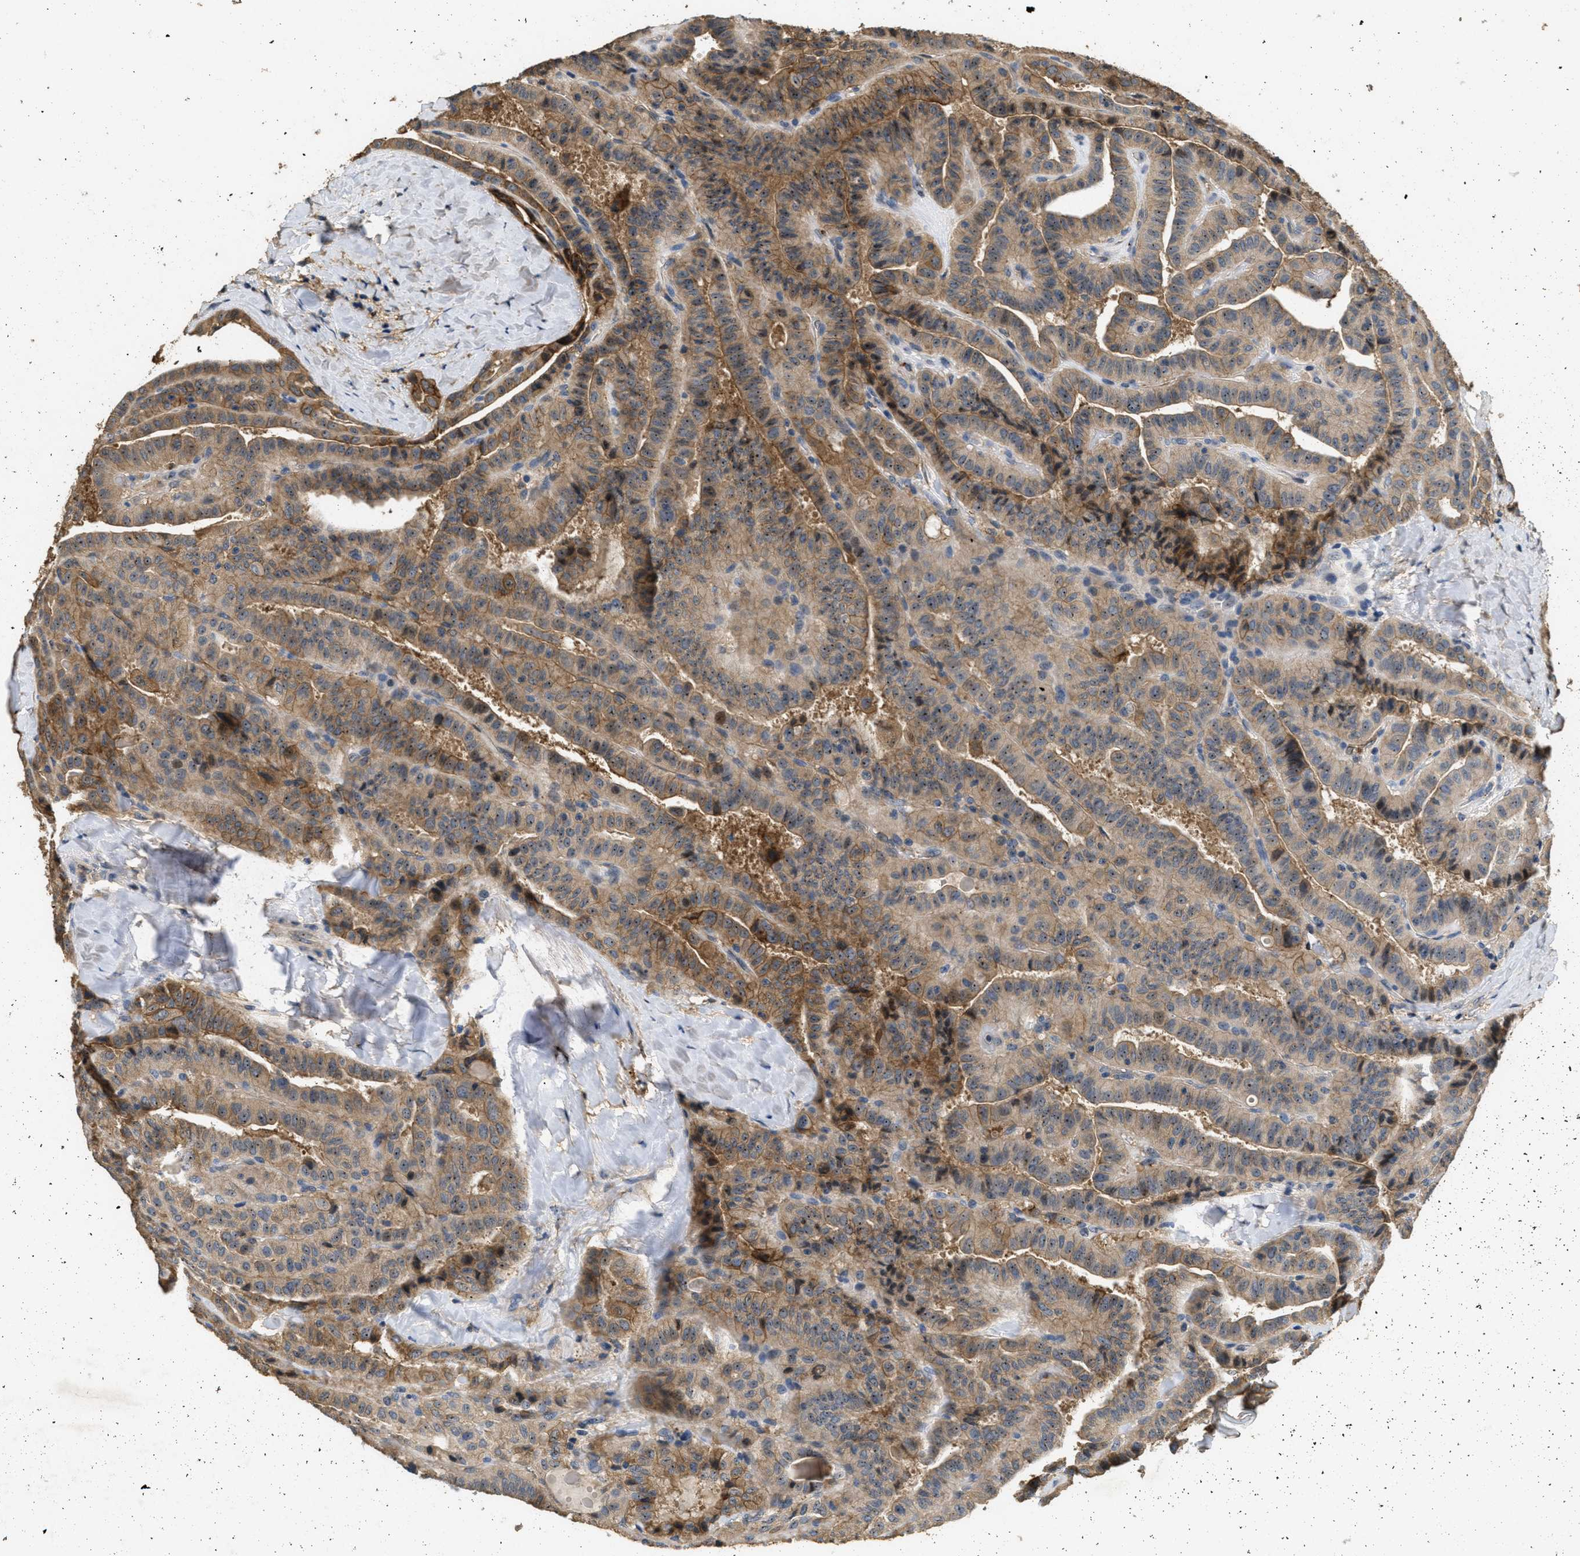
{"staining": {"intensity": "moderate", "quantity": "25%-75%", "location": "cytoplasmic/membranous,nuclear"}, "tissue": "thyroid cancer", "cell_type": "Tumor cells", "image_type": "cancer", "snomed": [{"axis": "morphology", "description": "Papillary adenocarcinoma, NOS"}, {"axis": "topography", "description": "Thyroid gland"}], "caption": "Immunohistochemical staining of human thyroid papillary adenocarcinoma shows medium levels of moderate cytoplasmic/membranous and nuclear expression in about 25%-75% of tumor cells.", "gene": "OSMR", "patient": {"sex": "male", "age": 77}}